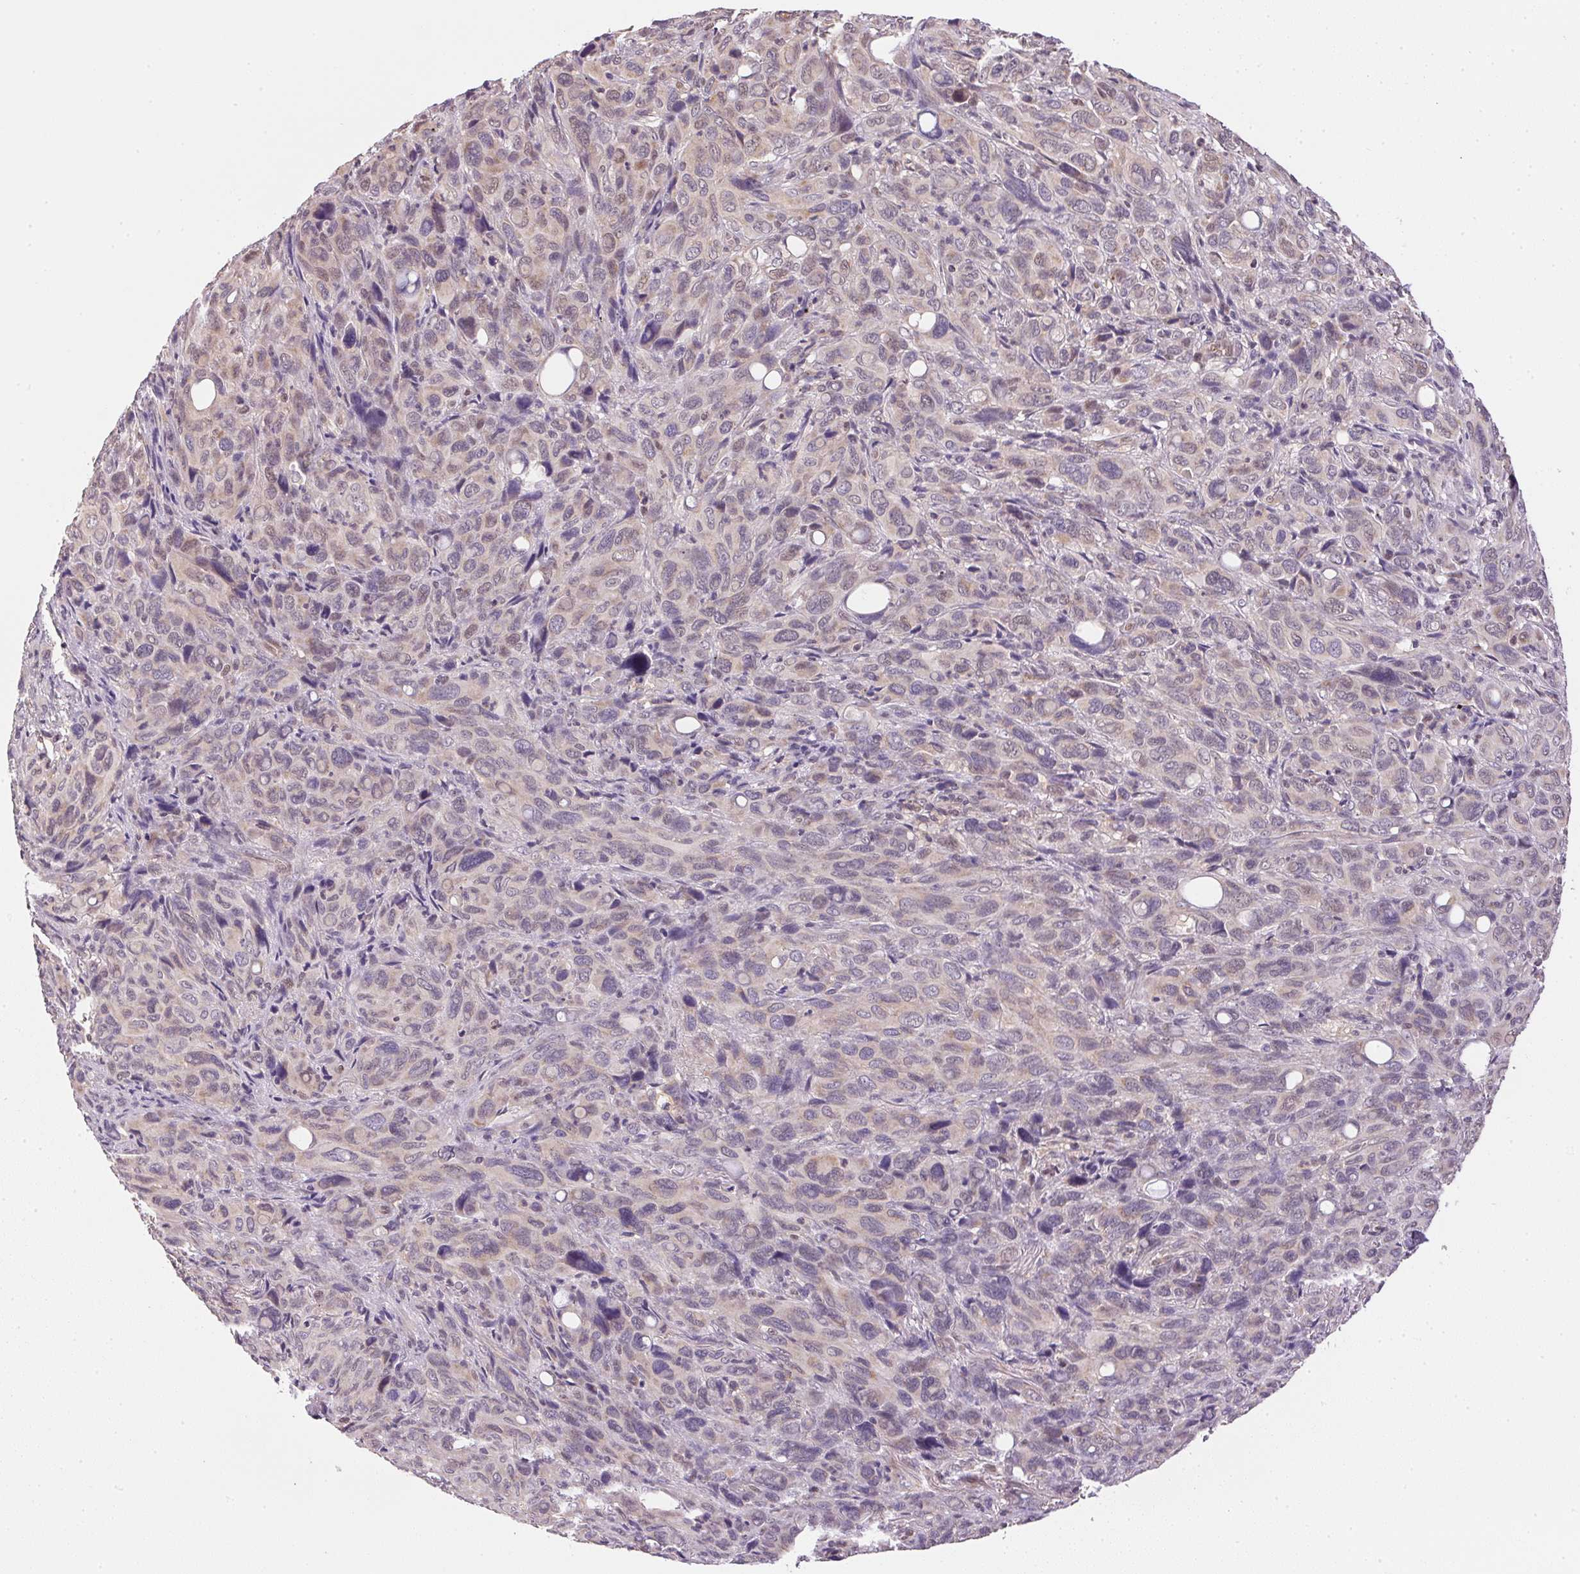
{"staining": {"intensity": "weak", "quantity": "<25%", "location": "cytoplasmic/membranous"}, "tissue": "melanoma", "cell_type": "Tumor cells", "image_type": "cancer", "snomed": [{"axis": "morphology", "description": "Malignant melanoma, Metastatic site"}, {"axis": "topography", "description": "Lung"}], "caption": "Malignant melanoma (metastatic site) was stained to show a protein in brown. There is no significant staining in tumor cells.", "gene": "SC5D", "patient": {"sex": "male", "age": 48}}